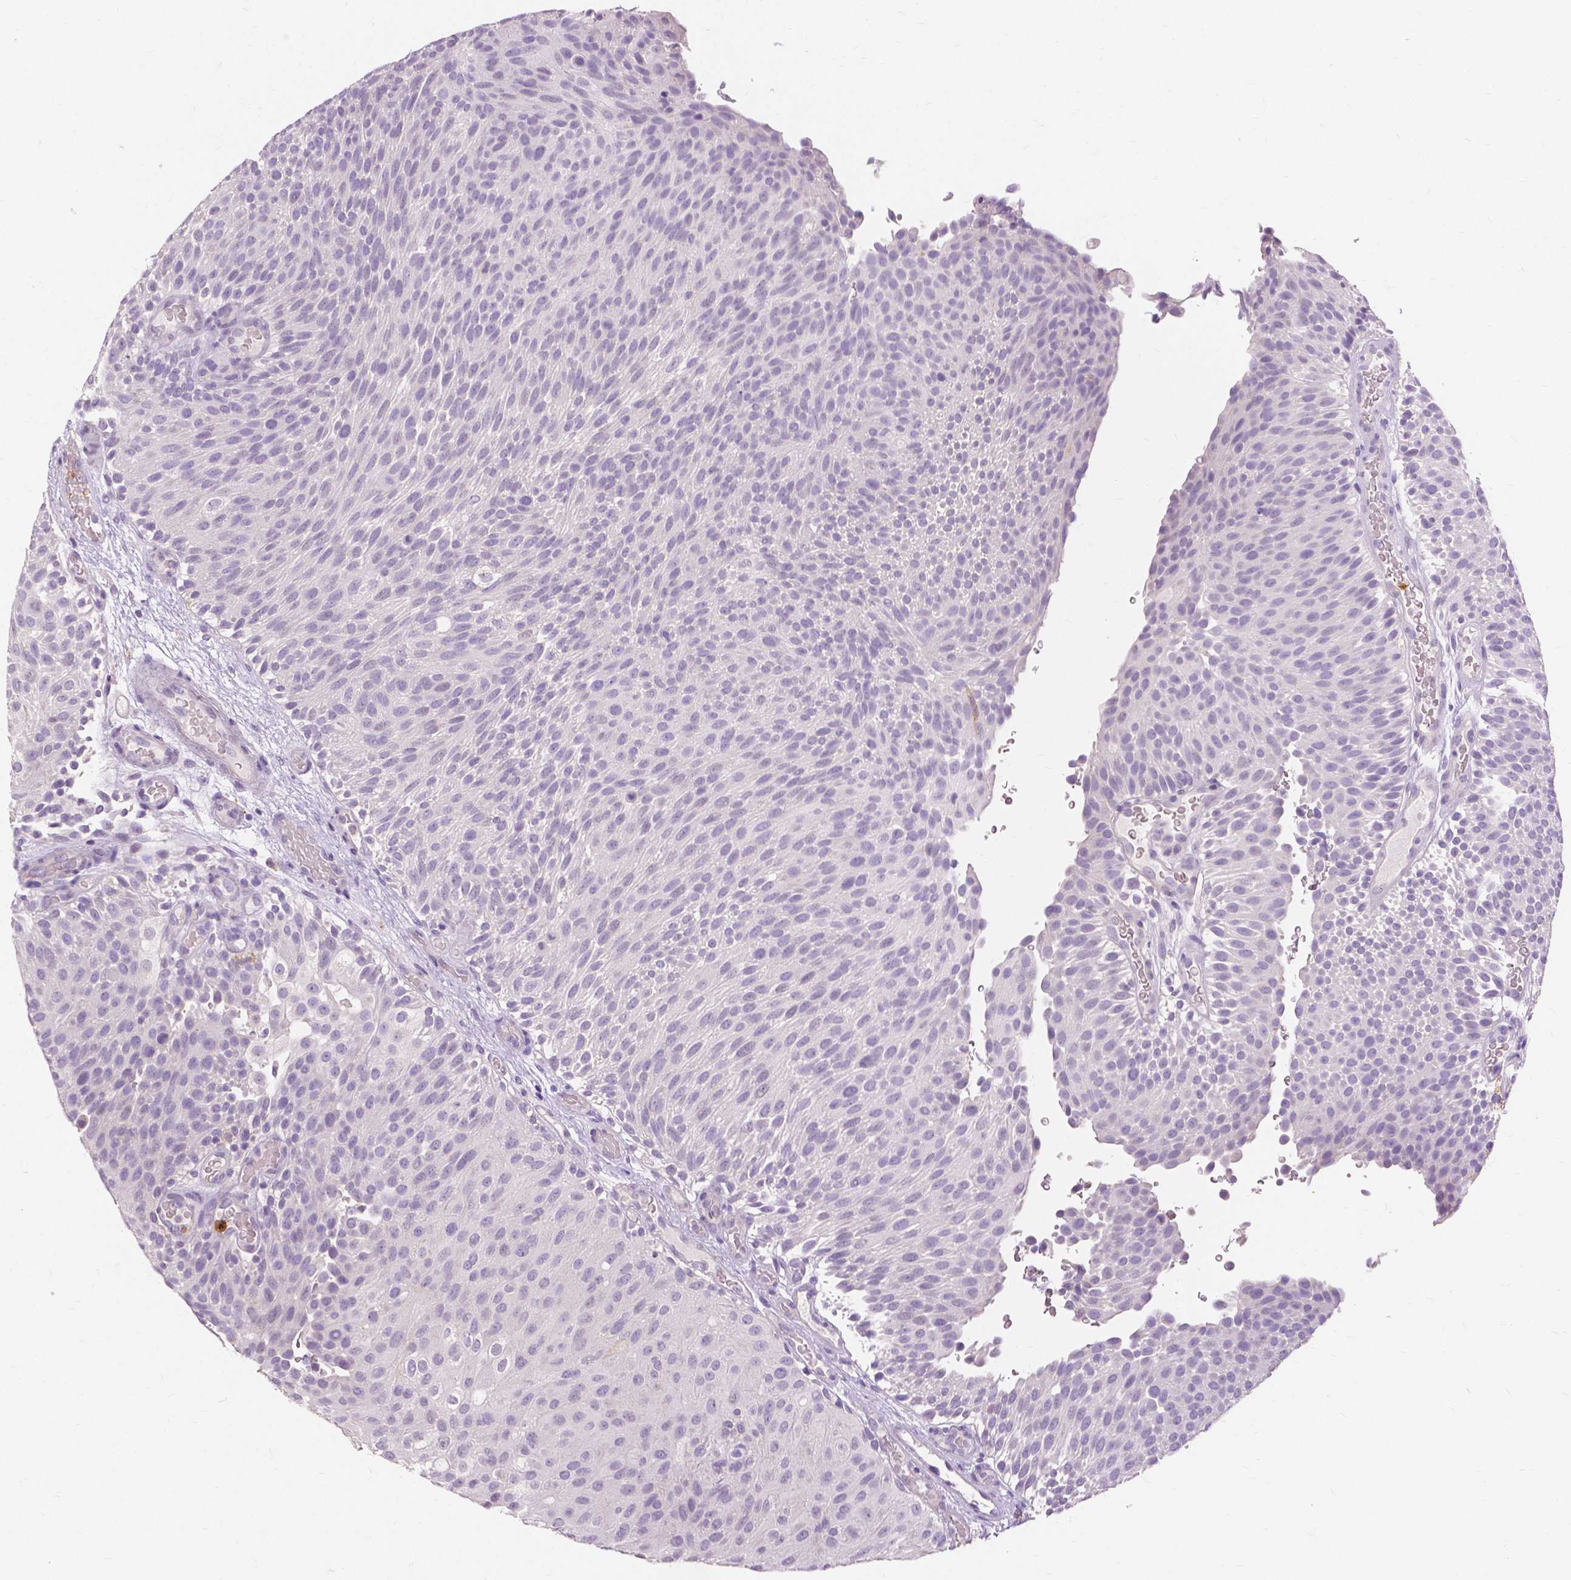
{"staining": {"intensity": "negative", "quantity": "none", "location": "none"}, "tissue": "urothelial cancer", "cell_type": "Tumor cells", "image_type": "cancer", "snomed": [{"axis": "morphology", "description": "Urothelial carcinoma, Low grade"}, {"axis": "topography", "description": "Urinary bladder"}], "caption": "Tumor cells show no significant staining in urothelial carcinoma (low-grade). Nuclei are stained in blue.", "gene": "CXCR2", "patient": {"sex": "male", "age": 78}}